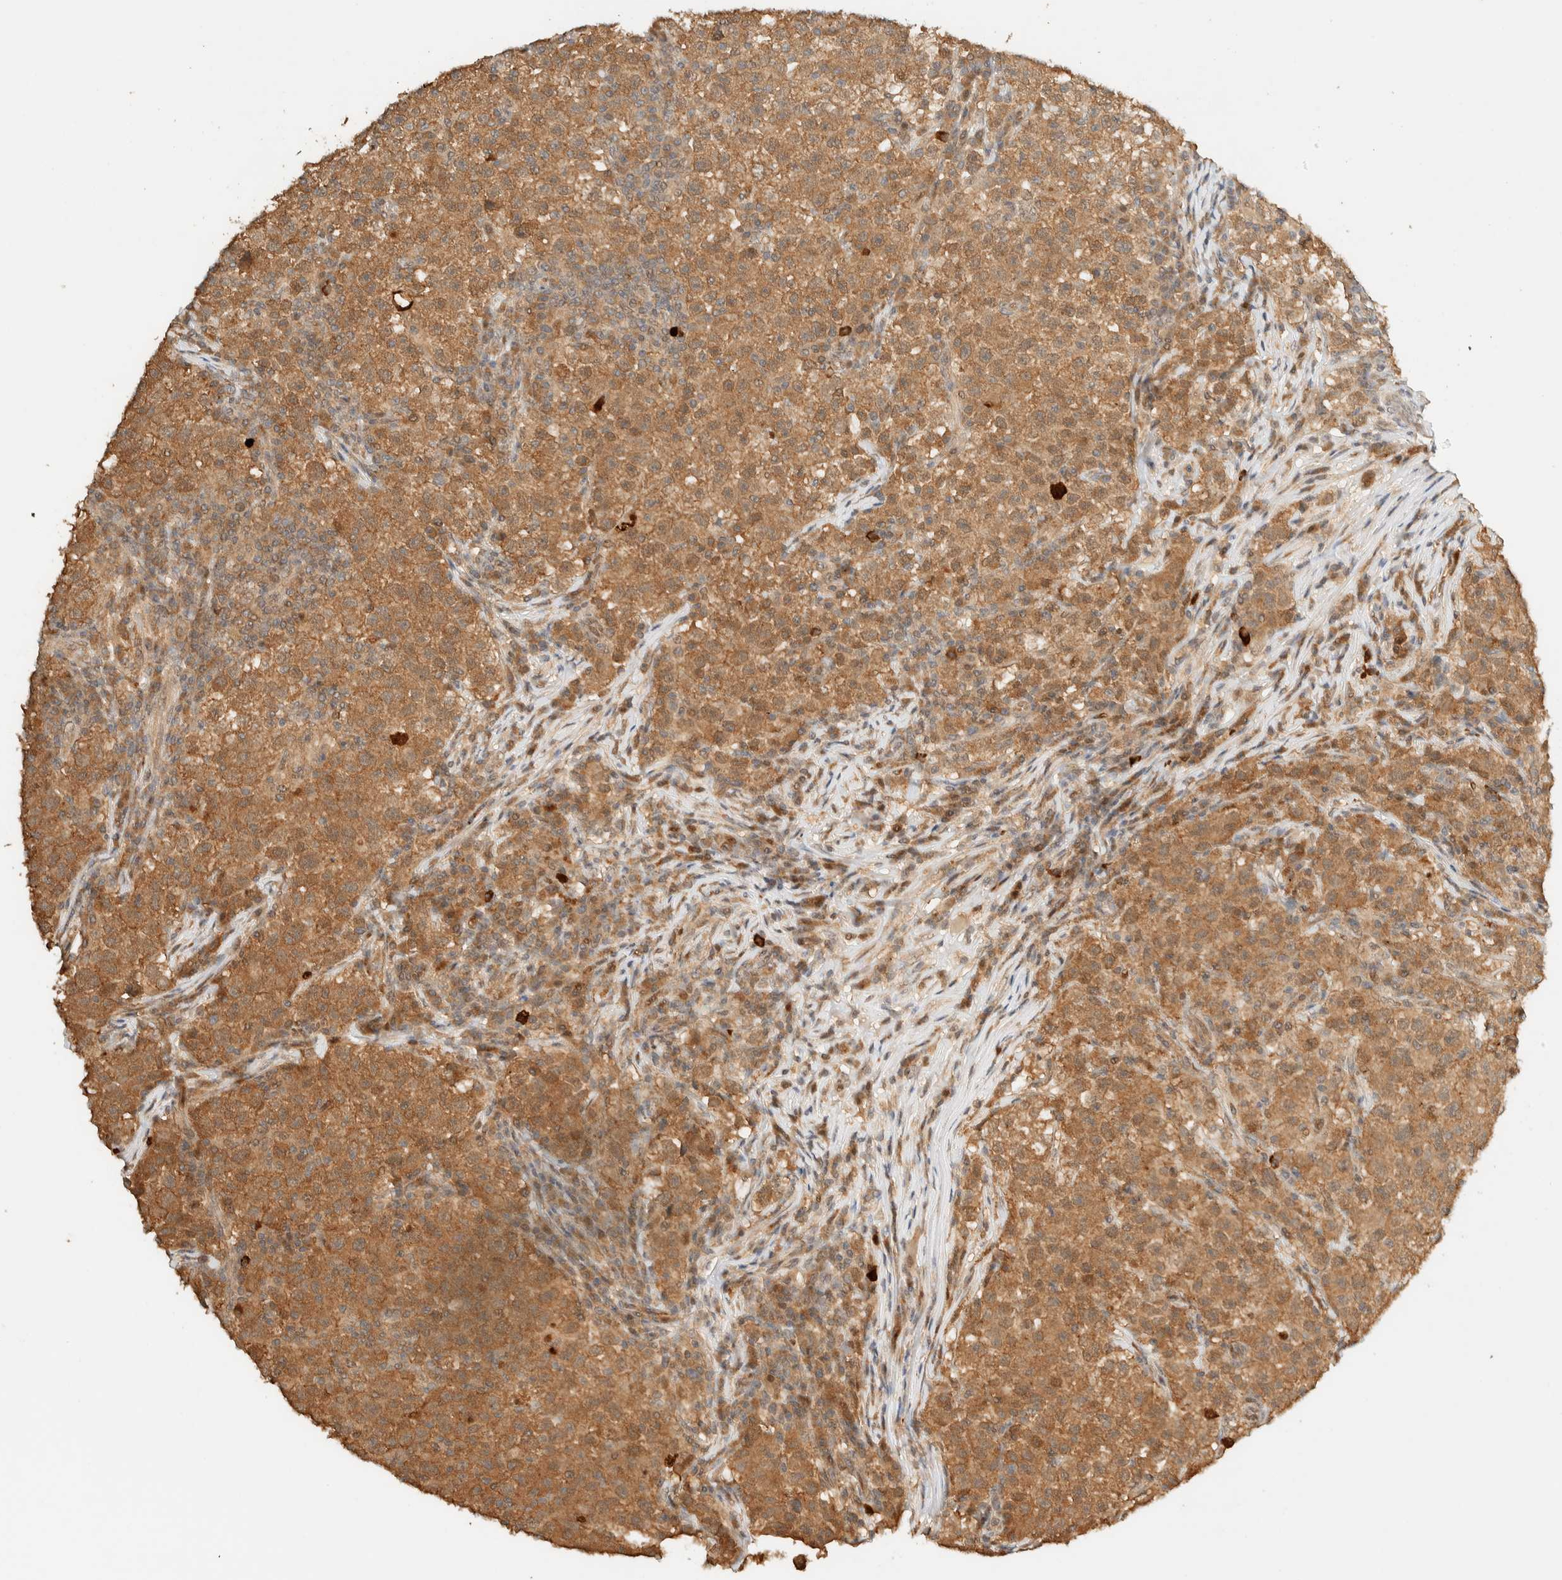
{"staining": {"intensity": "moderate", "quantity": ">75%", "location": "cytoplasmic/membranous"}, "tissue": "testis cancer", "cell_type": "Tumor cells", "image_type": "cancer", "snomed": [{"axis": "morphology", "description": "Seminoma, NOS"}, {"axis": "topography", "description": "Testis"}], "caption": "IHC micrograph of human testis seminoma stained for a protein (brown), which demonstrates medium levels of moderate cytoplasmic/membranous expression in approximately >75% of tumor cells.", "gene": "ZBTB34", "patient": {"sex": "male", "age": 22}}